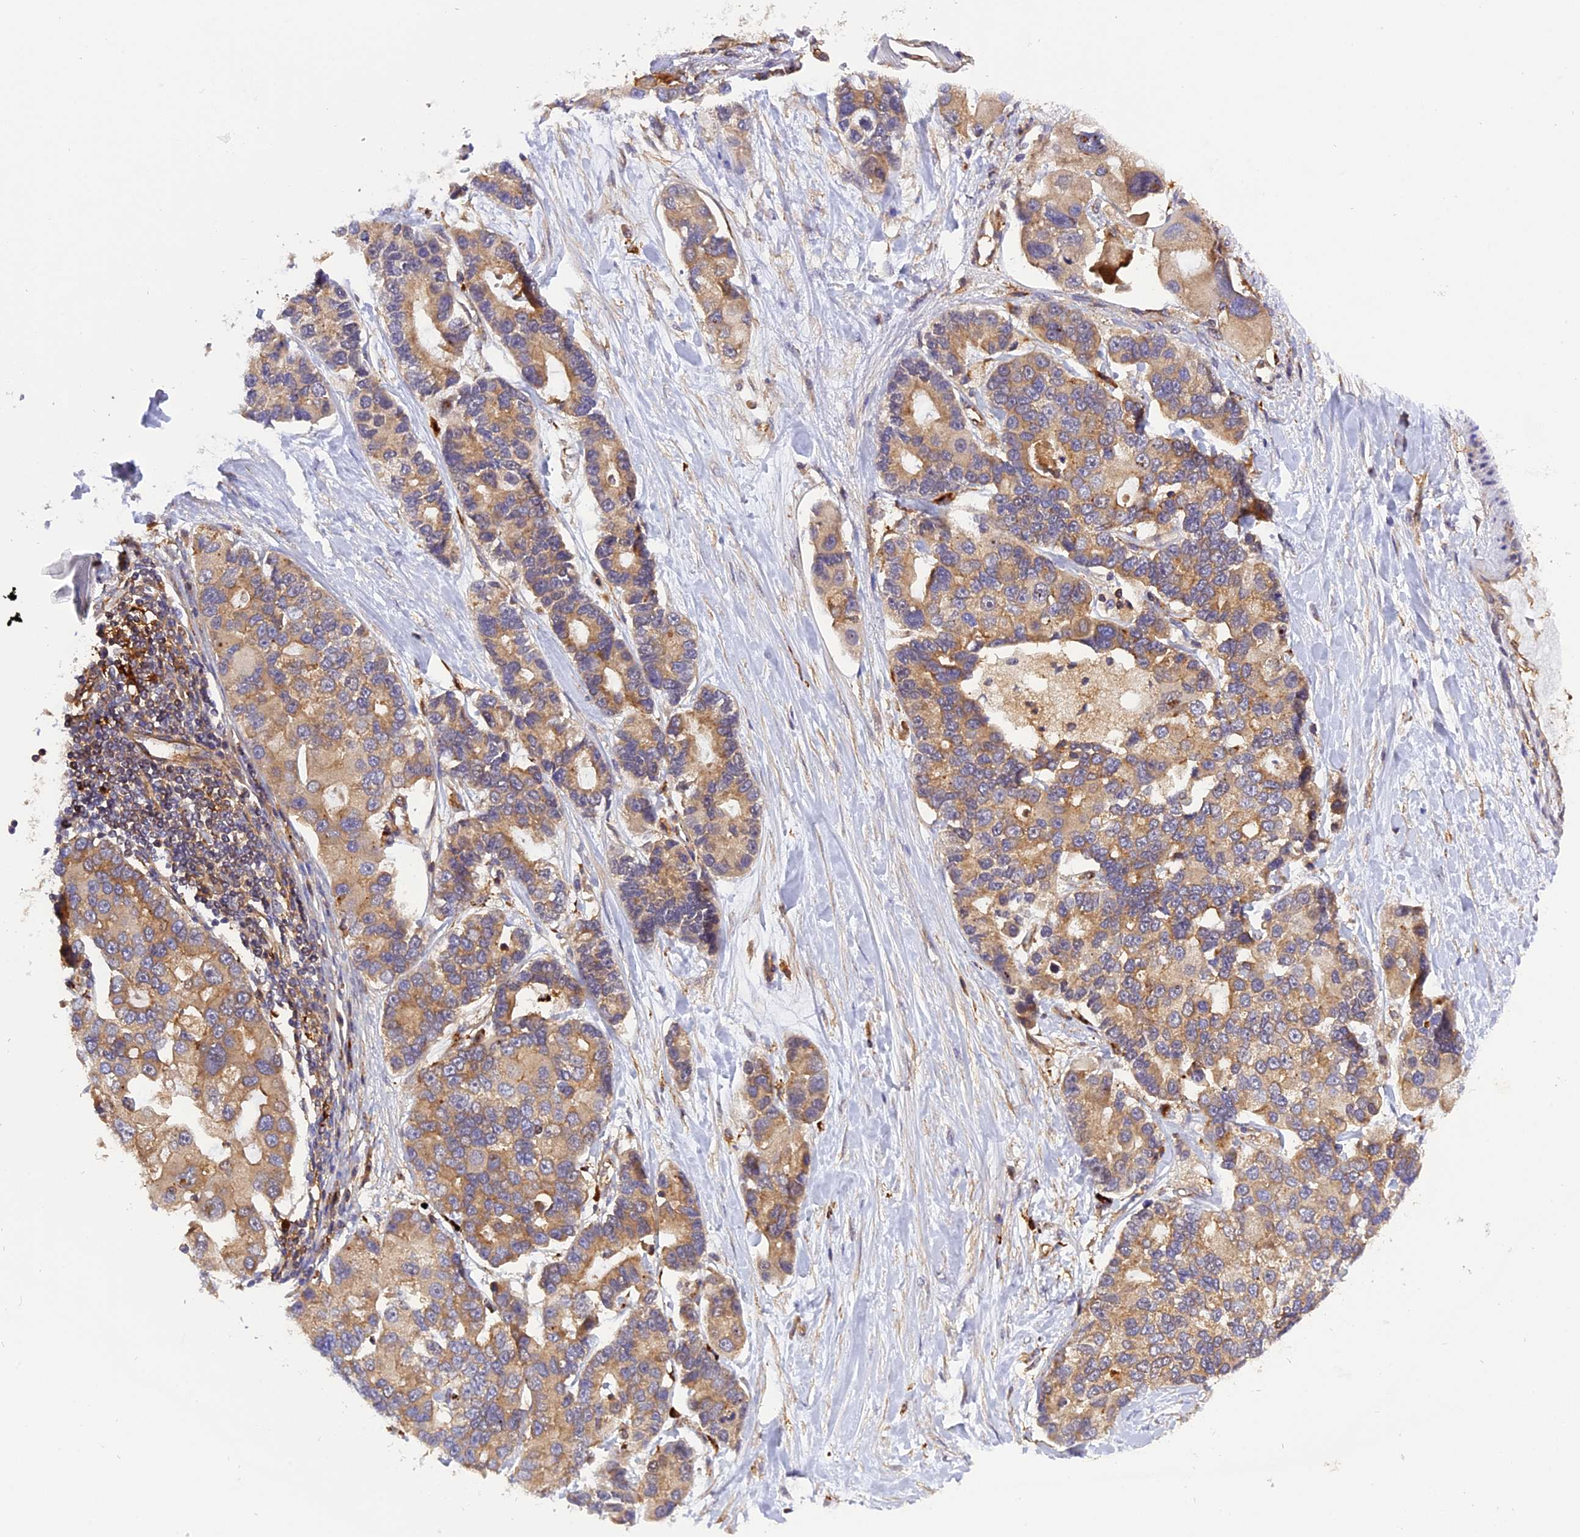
{"staining": {"intensity": "moderate", "quantity": ">75%", "location": "cytoplasmic/membranous"}, "tissue": "lung cancer", "cell_type": "Tumor cells", "image_type": "cancer", "snomed": [{"axis": "morphology", "description": "Adenocarcinoma, NOS"}, {"axis": "topography", "description": "Lung"}], "caption": "Moderate cytoplasmic/membranous protein positivity is appreciated in approximately >75% of tumor cells in lung adenocarcinoma.", "gene": "C5orf22", "patient": {"sex": "female", "age": 54}}